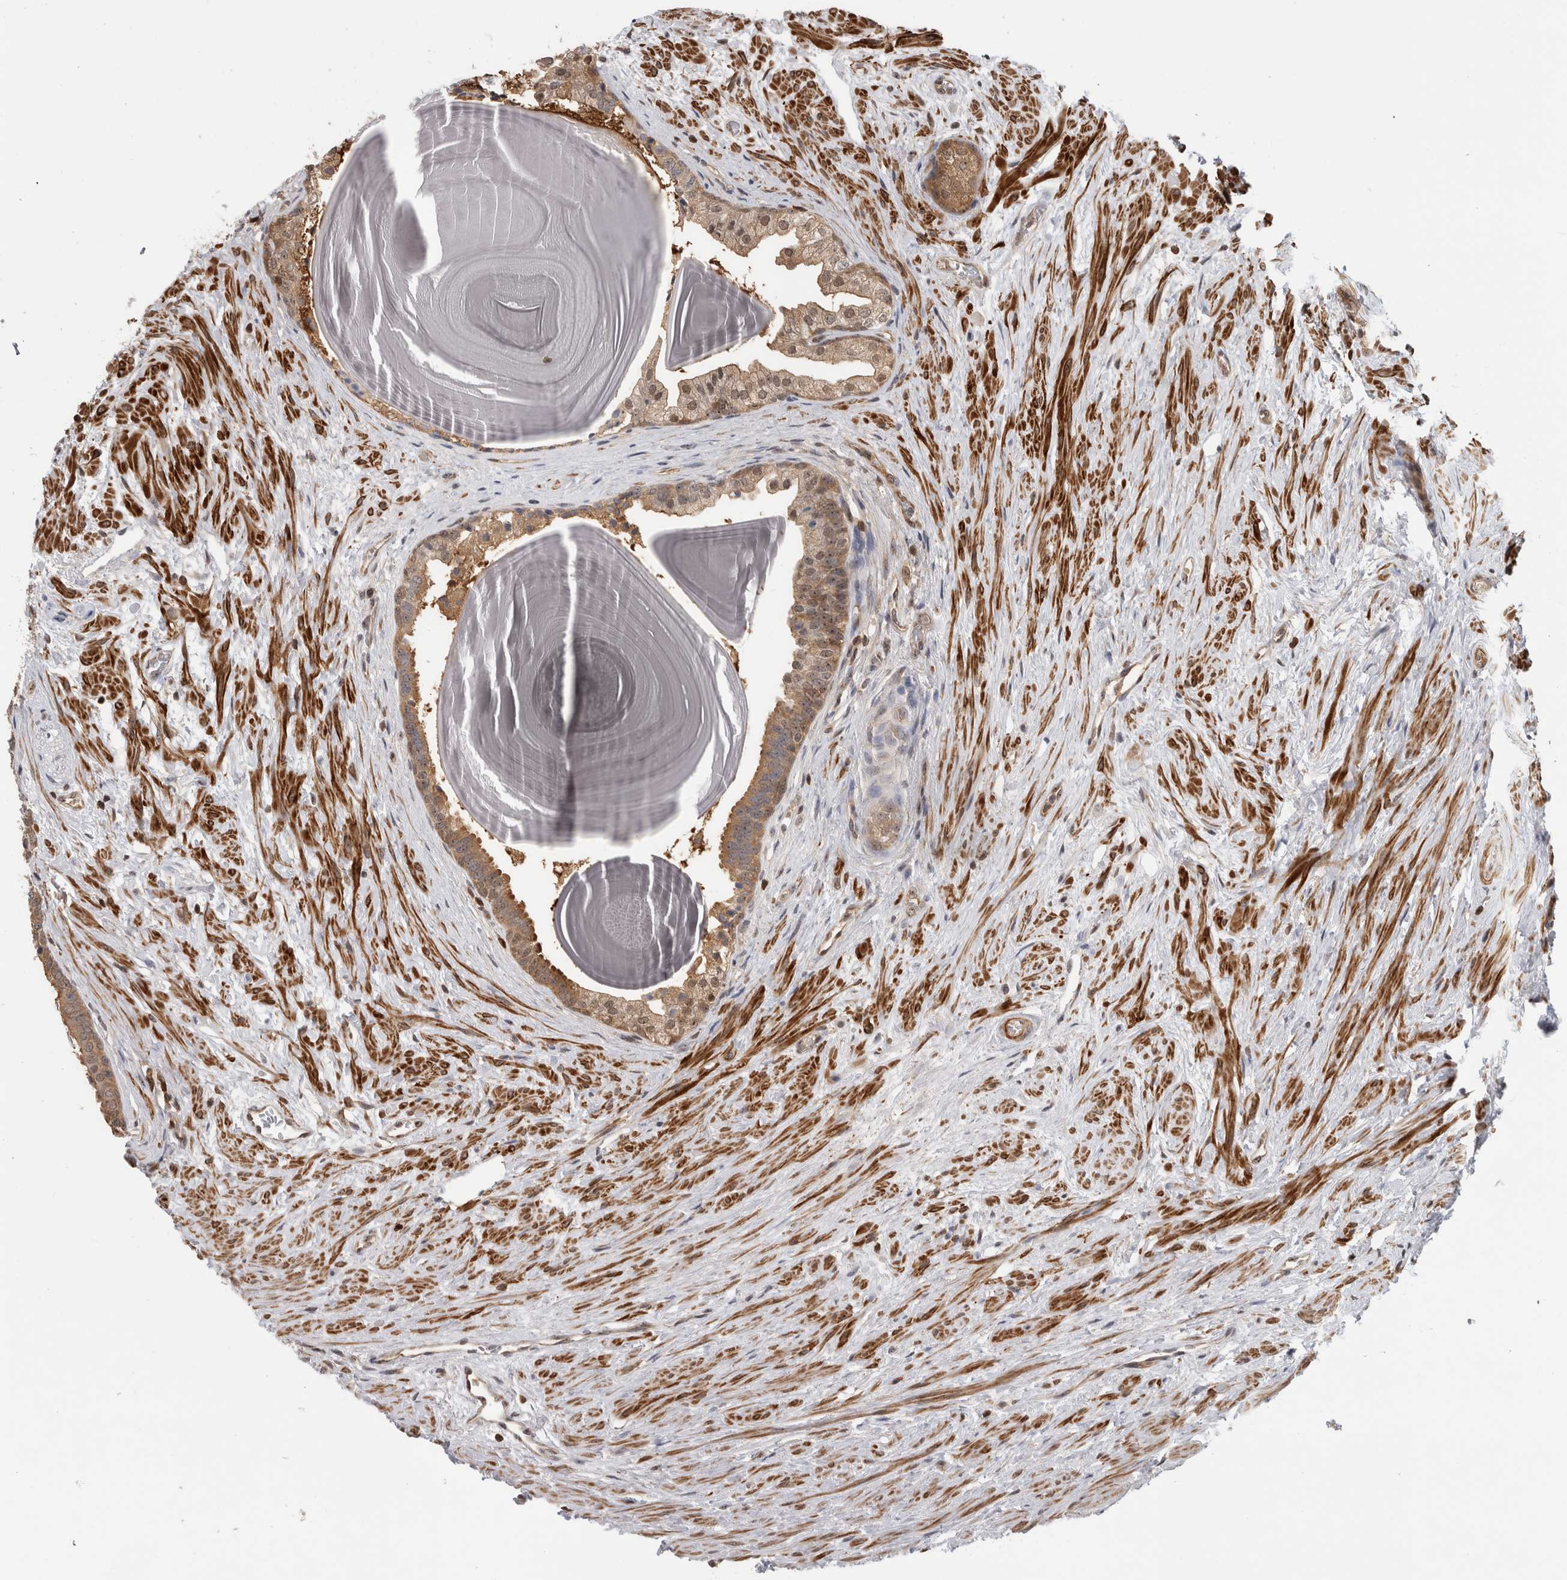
{"staining": {"intensity": "weak", "quantity": "25%-75%", "location": "cytoplasmic/membranous,nuclear"}, "tissue": "prostate", "cell_type": "Glandular cells", "image_type": "normal", "snomed": [{"axis": "morphology", "description": "Normal tissue, NOS"}, {"axis": "topography", "description": "Prostate"}], "caption": "An immunohistochemistry micrograph of benign tissue is shown. Protein staining in brown shows weak cytoplasmic/membranous,nuclear positivity in prostate within glandular cells.", "gene": "TDRD7", "patient": {"sex": "male", "age": 48}}